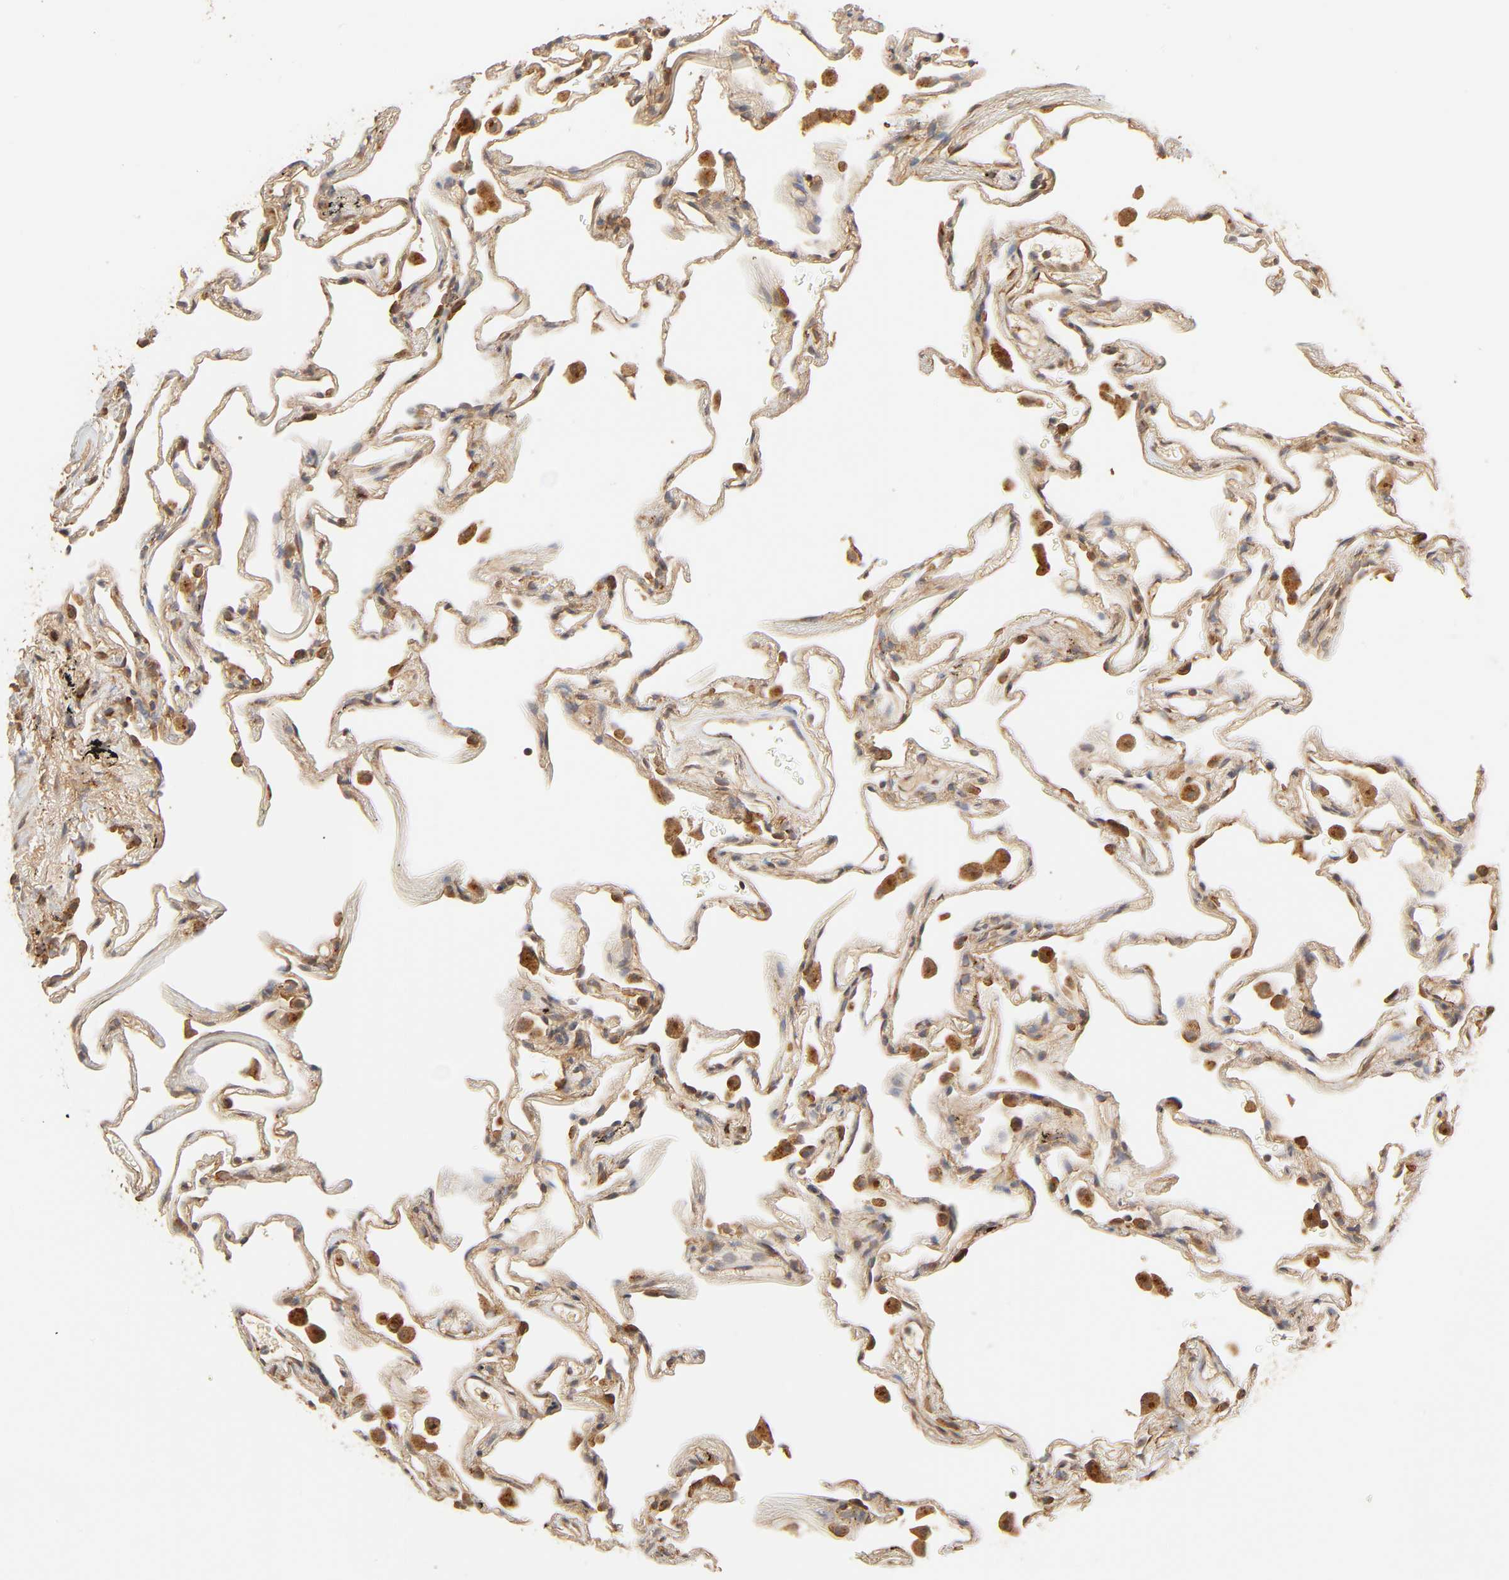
{"staining": {"intensity": "moderate", "quantity": ">75%", "location": "cytoplasmic/membranous"}, "tissue": "lung", "cell_type": "Alveolar cells", "image_type": "normal", "snomed": [{"axis": "morphology", "description": "Normal tissue, NOS"}, {"axis": "morphology", "description": "Inflammation, NOS"}, {"axis": "topography", "description": "Lung"}], "caption": "High-magnification brightfield microscopy of unremarkable lung stained with DAB (3,3'-diaminobenzidine) (brown) and counterstained with hematoxylin (blue). alveolar cells exhibit moderate cytoplasmic/membranous positivity is identified in approximately>75% of cells. The staining was performed using DAB (3,3'-diaminobenzidine), with brown indicating positive protein expression. Nuclei are stained blue with hematoxylin.", "gene": "EPS8", "patient": {"sex": "male", "age": 69}}